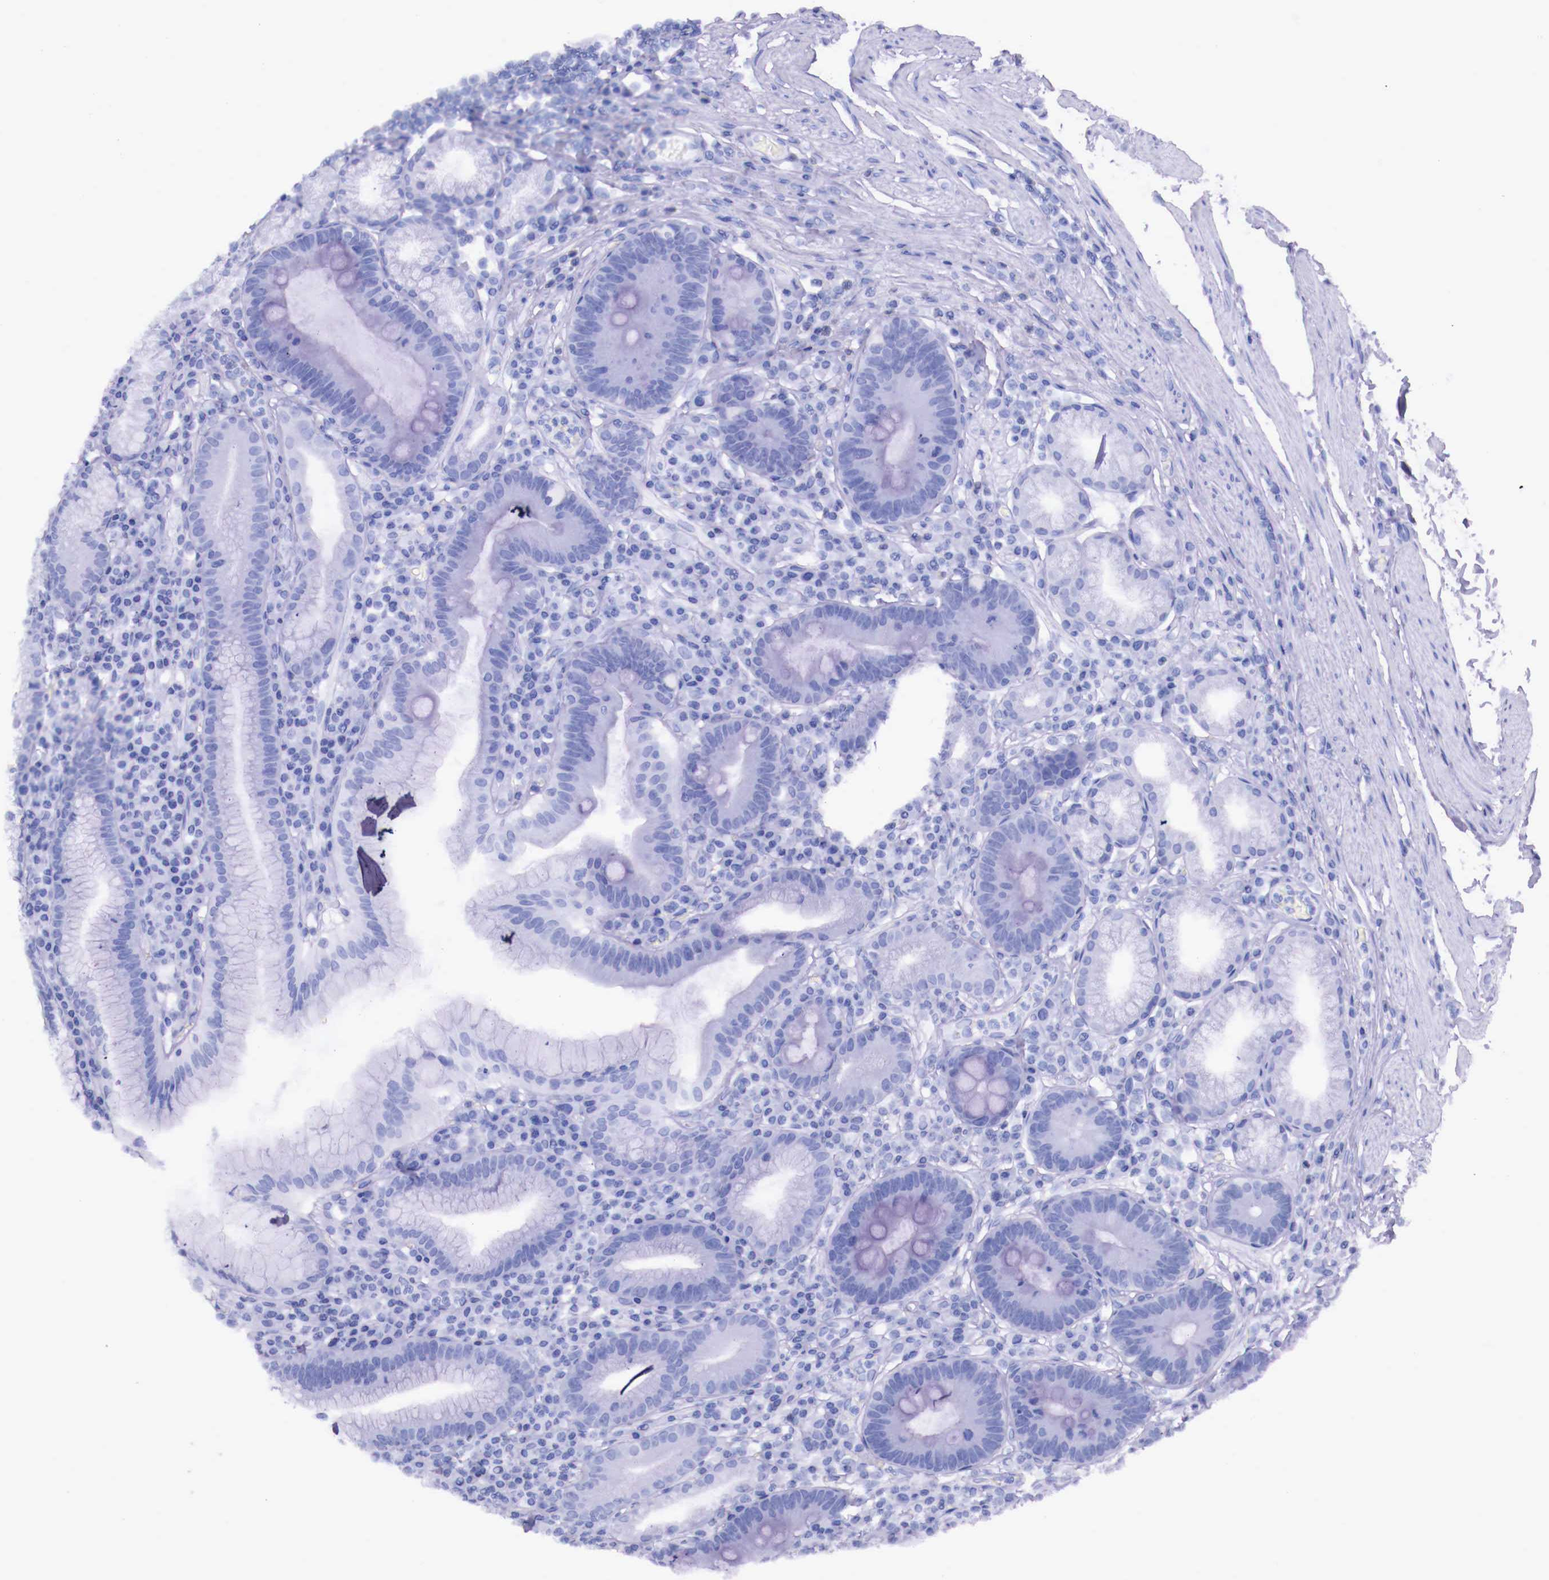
{"staining": {"intensity": "negative", "quantity": "none", "location": "none"}, "tissue": "stomach", "cell_type": "Glandular cells", "image_type": "normal", "snomed": [{"axis": "morphology", "description": "Normal tissue, NOS"}, {"axis": "topography", "description": "Stomach, lower"}], "caption": "The photomicrograph shows no staining of glandular cells in unremarkable stomach.", "gene": "GRIPAP1", "patient": {"sex": "male", "age": 58}}